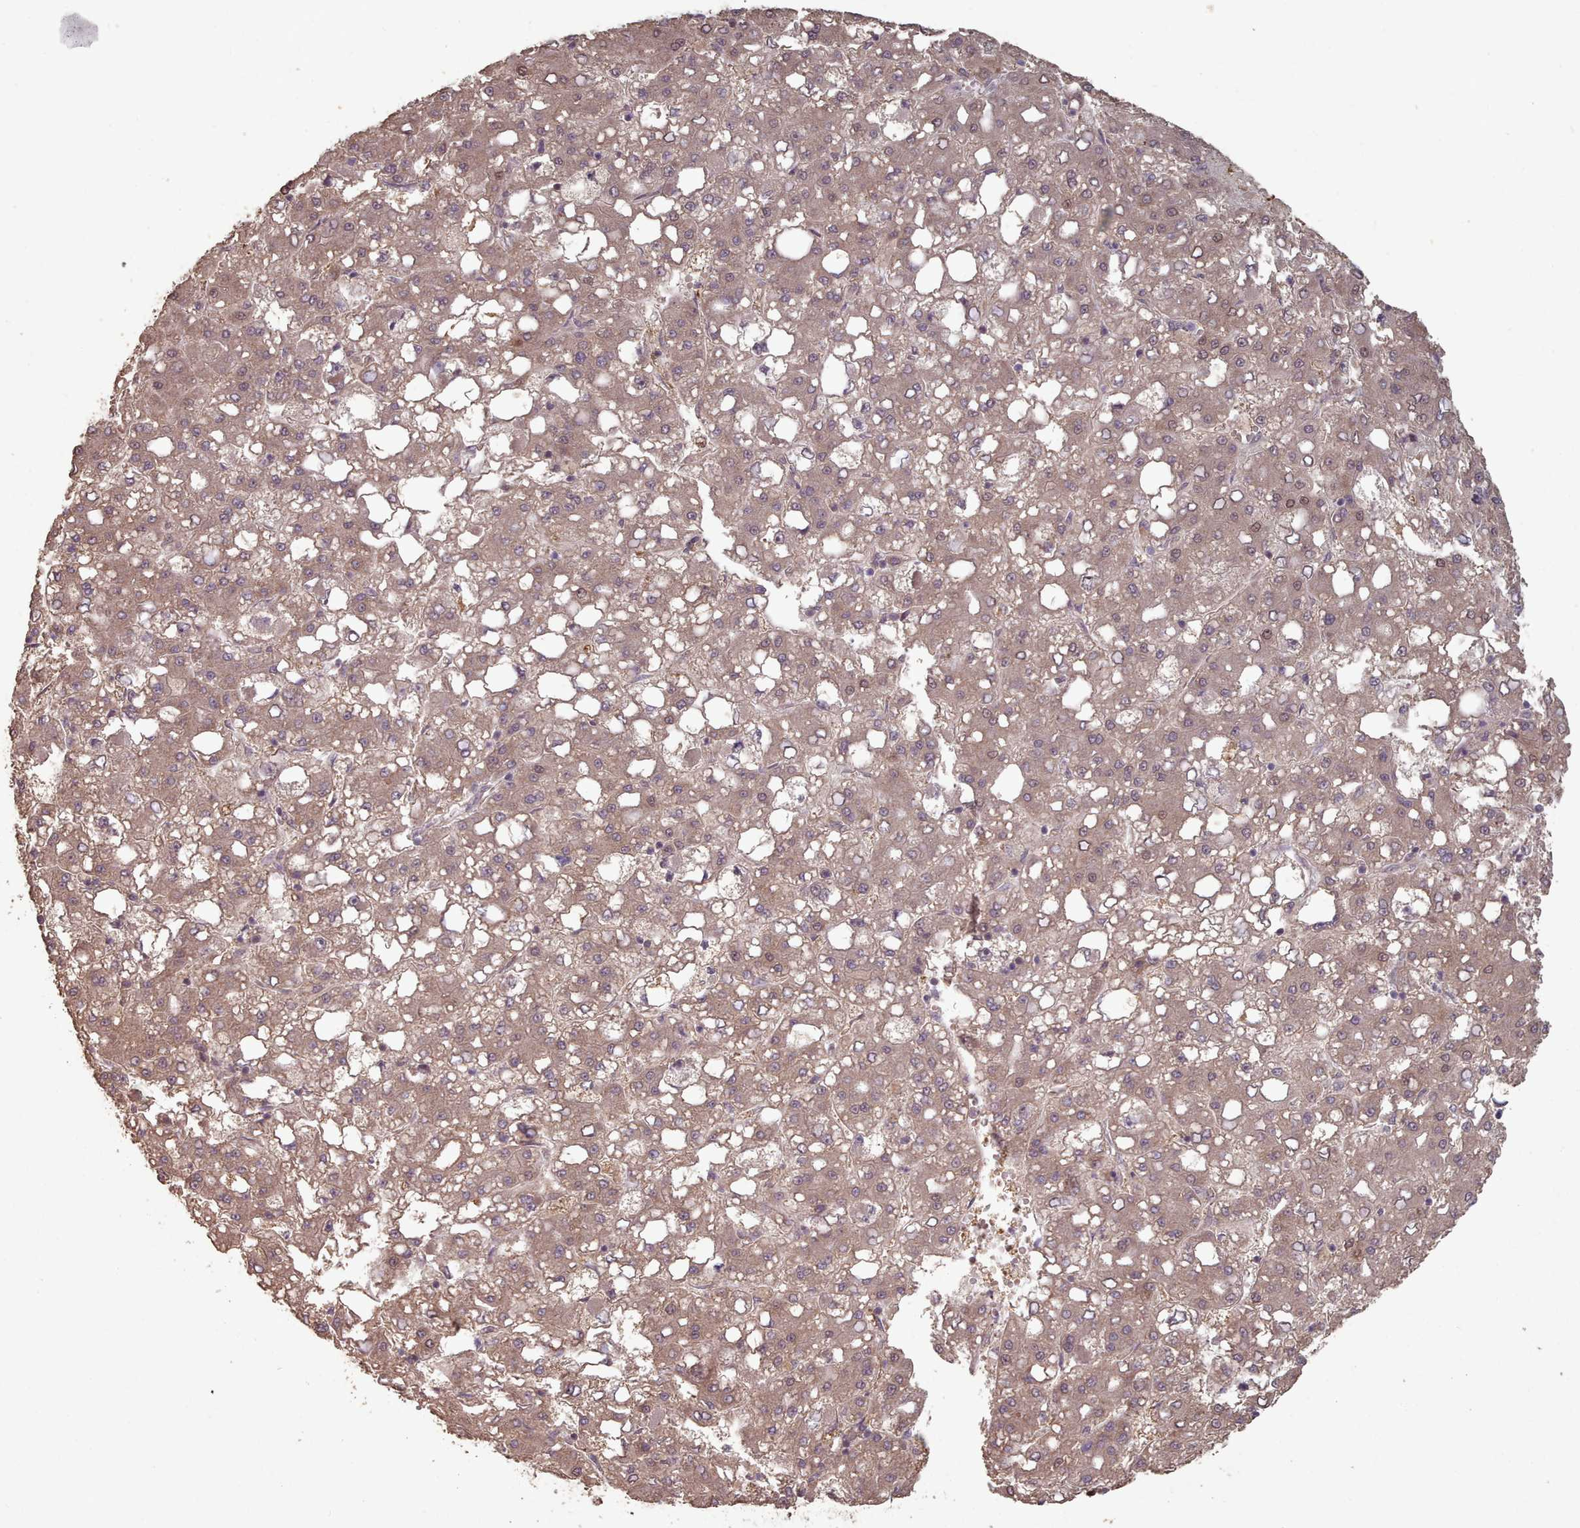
{"staining": {"intensity": "moderate", "quantity": ">75%", "location": "cytoplasmic/membranous,nuclear"}, "tissue": "liver cancer", "cell_type": "Tumor cells", "image_type": "cancer", "snomed": [{"axis": "morphology", "description": "Carcinoma, Hepatocellular, NOS"}, {"axis": "topography", "description": "Liver"}], "caption": "Immunohistochemical staining of hepatocellular carcinoma (liver) shows medium levels of moderate cytoplasmic/membranous and nuclear staining in approximately >75% of tumor cells. The protein of interest is shown in brown color, while the nuclei are stained blue.", "gene": "ERCC6L", "patient": {"sex": "male", "age": 65}}